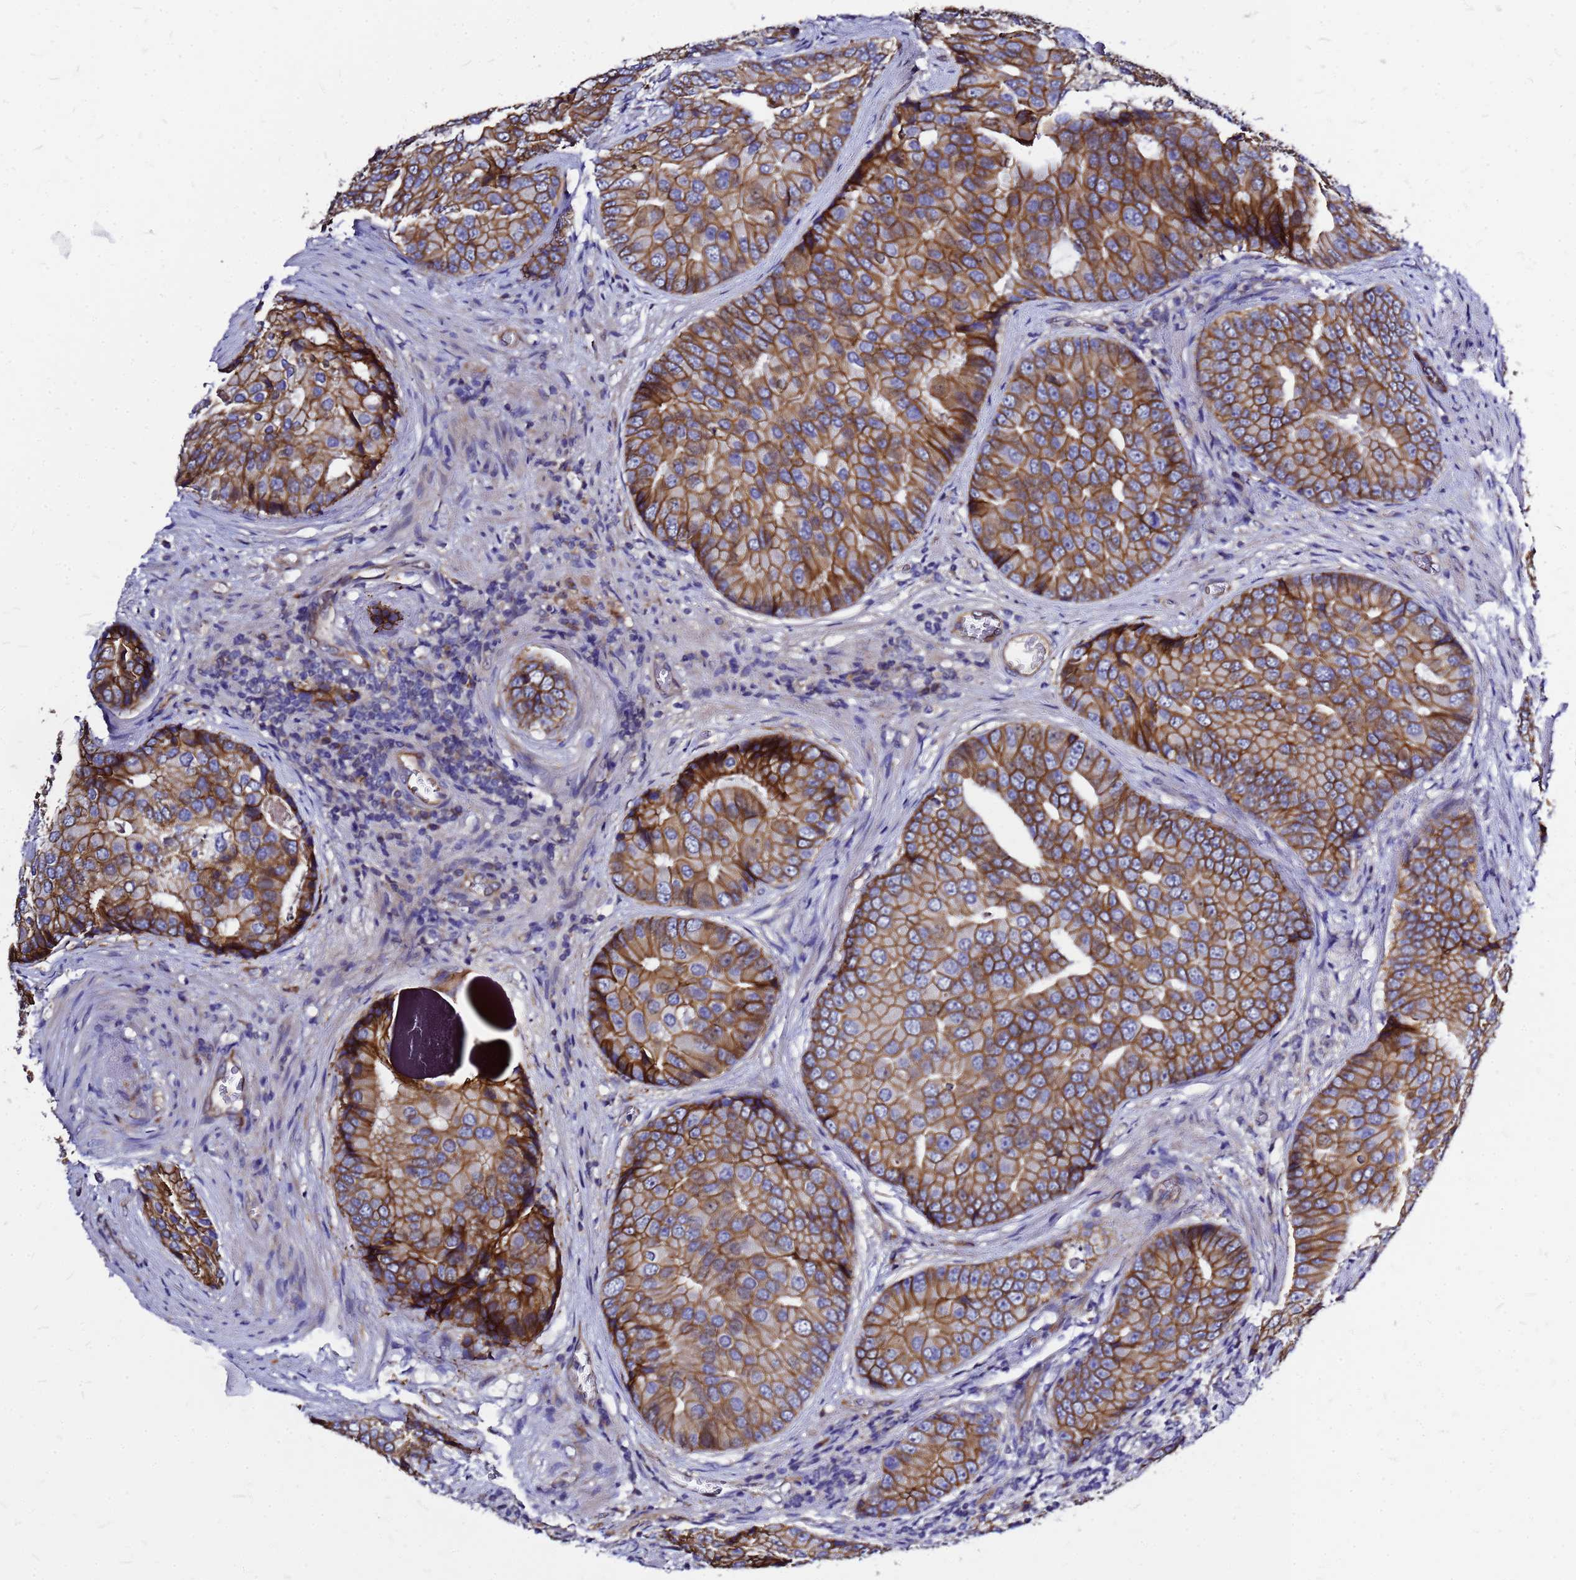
{"staining": {"intensity": "moderate", "quantity": ">75%", "location": "cytoplasmic/membranous"}, "tissue": "prostate cancer", "cell_type": "Tumor cells", "image_type": "cancer", "snomed": [{"axis": "morphology", "description": "Adenocarcinoma, High grade"}, {"axis": "topography", "description": "Prostate"}], "caption": "Human prostate cancer (high-grade adenocarcinoma) stained with a protein marker exhibits moderate staining in tumor cells.", "gene": "FBXW5", "patient": {"sex": "male", "age": 62}}